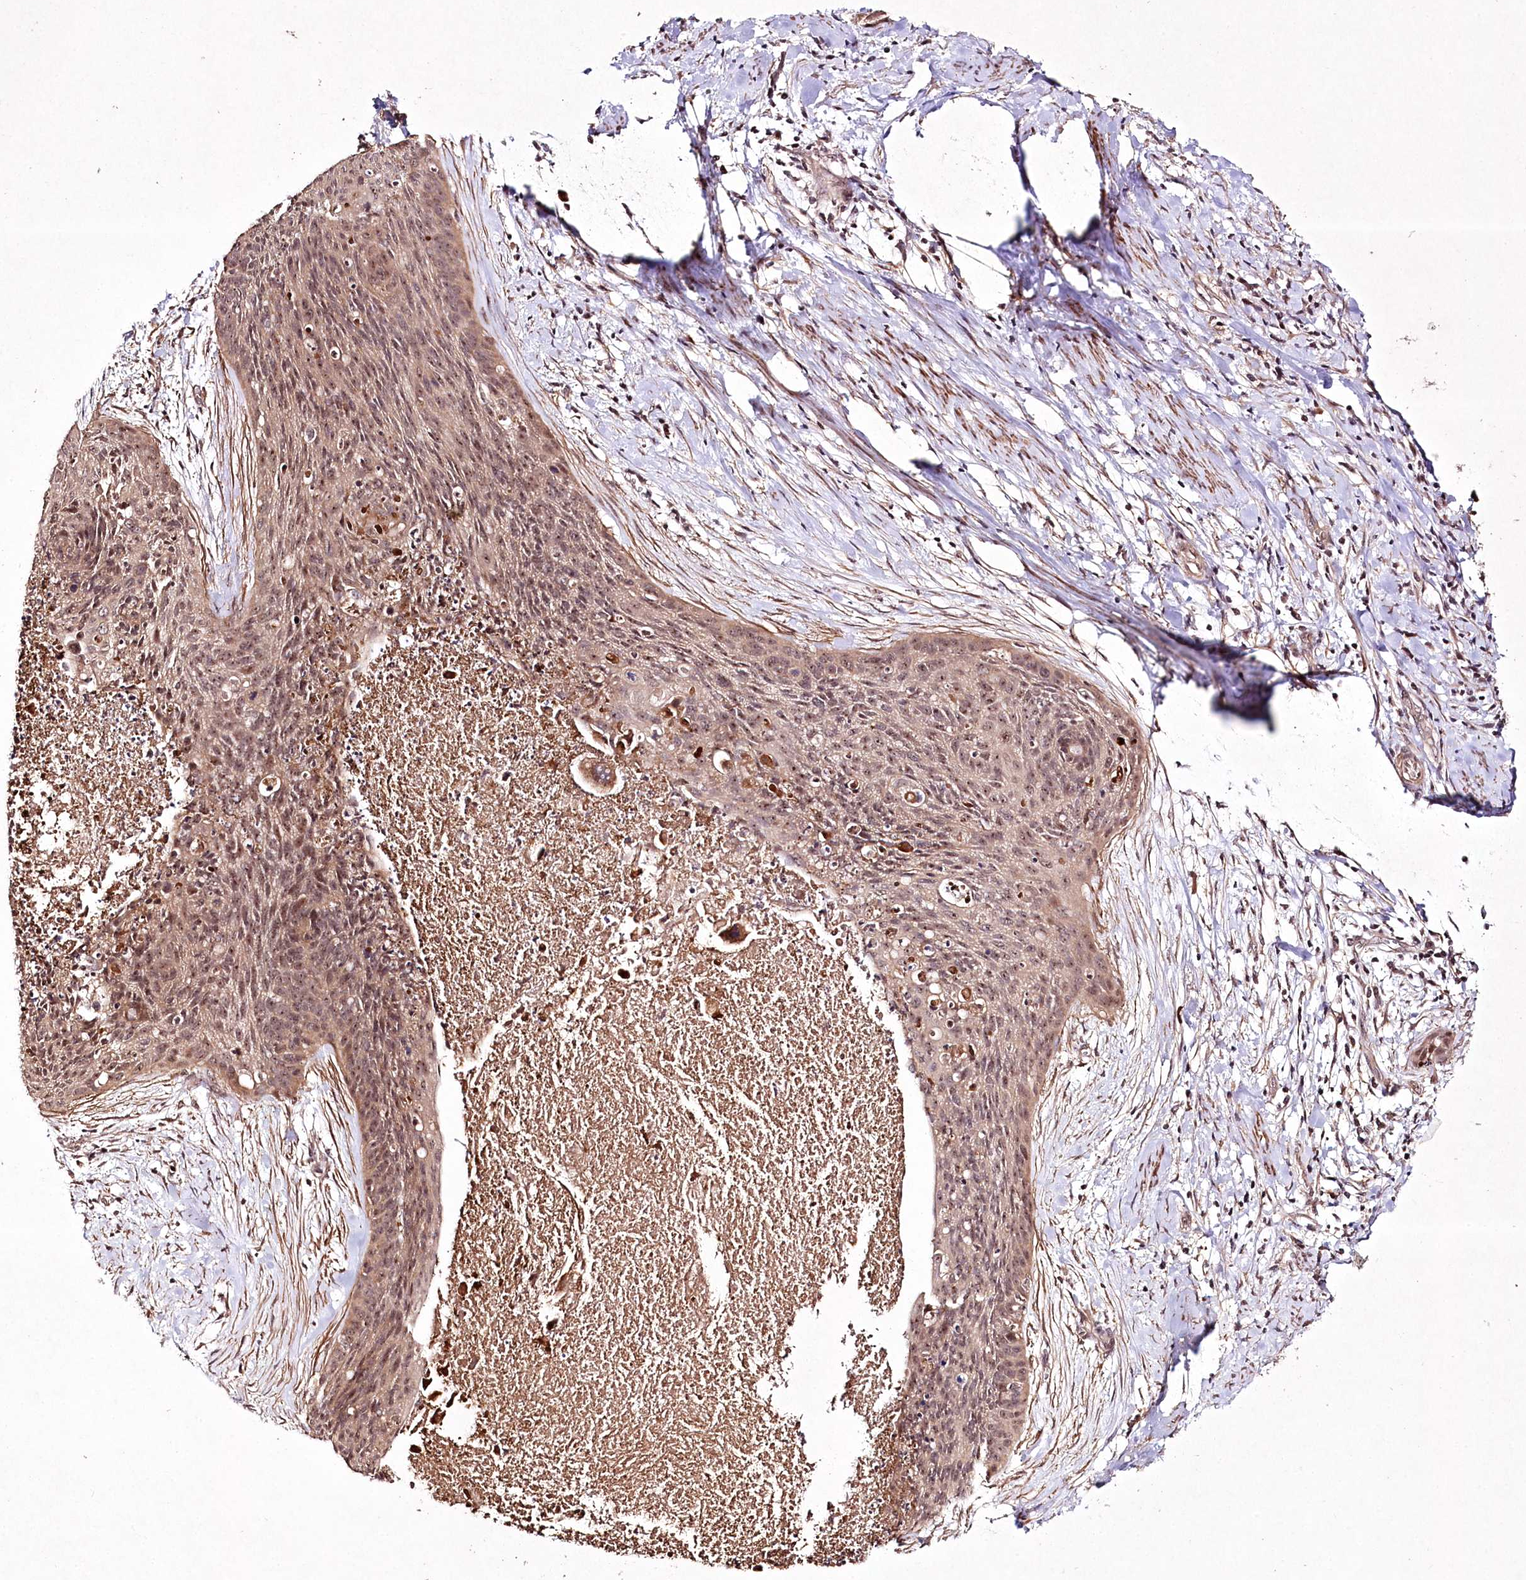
{"staining": {"intensity": "moderate", "quantity": ">75%", "location": "cytoplasmic/membranous,nuclear"}, "tissue": "cervical cancer", "cell_type": "Tumor cells", "image_type": "cancer", "snomed": [{"axis": "morphology", "description": "Squamous cell carcinoma, NOS"}, {"axis": "topography", "description": "Cervix"}], "caption": "Approximately >75% of tumor cells in squamous cell carcinoma (cervical) exhibit moderate cytoplasmic/membranous and nuclear protein expression as visualized by brown immunohistochemical staining.", "gene": "CCDC59", "patient": {"sex": "female", "age": 55}}